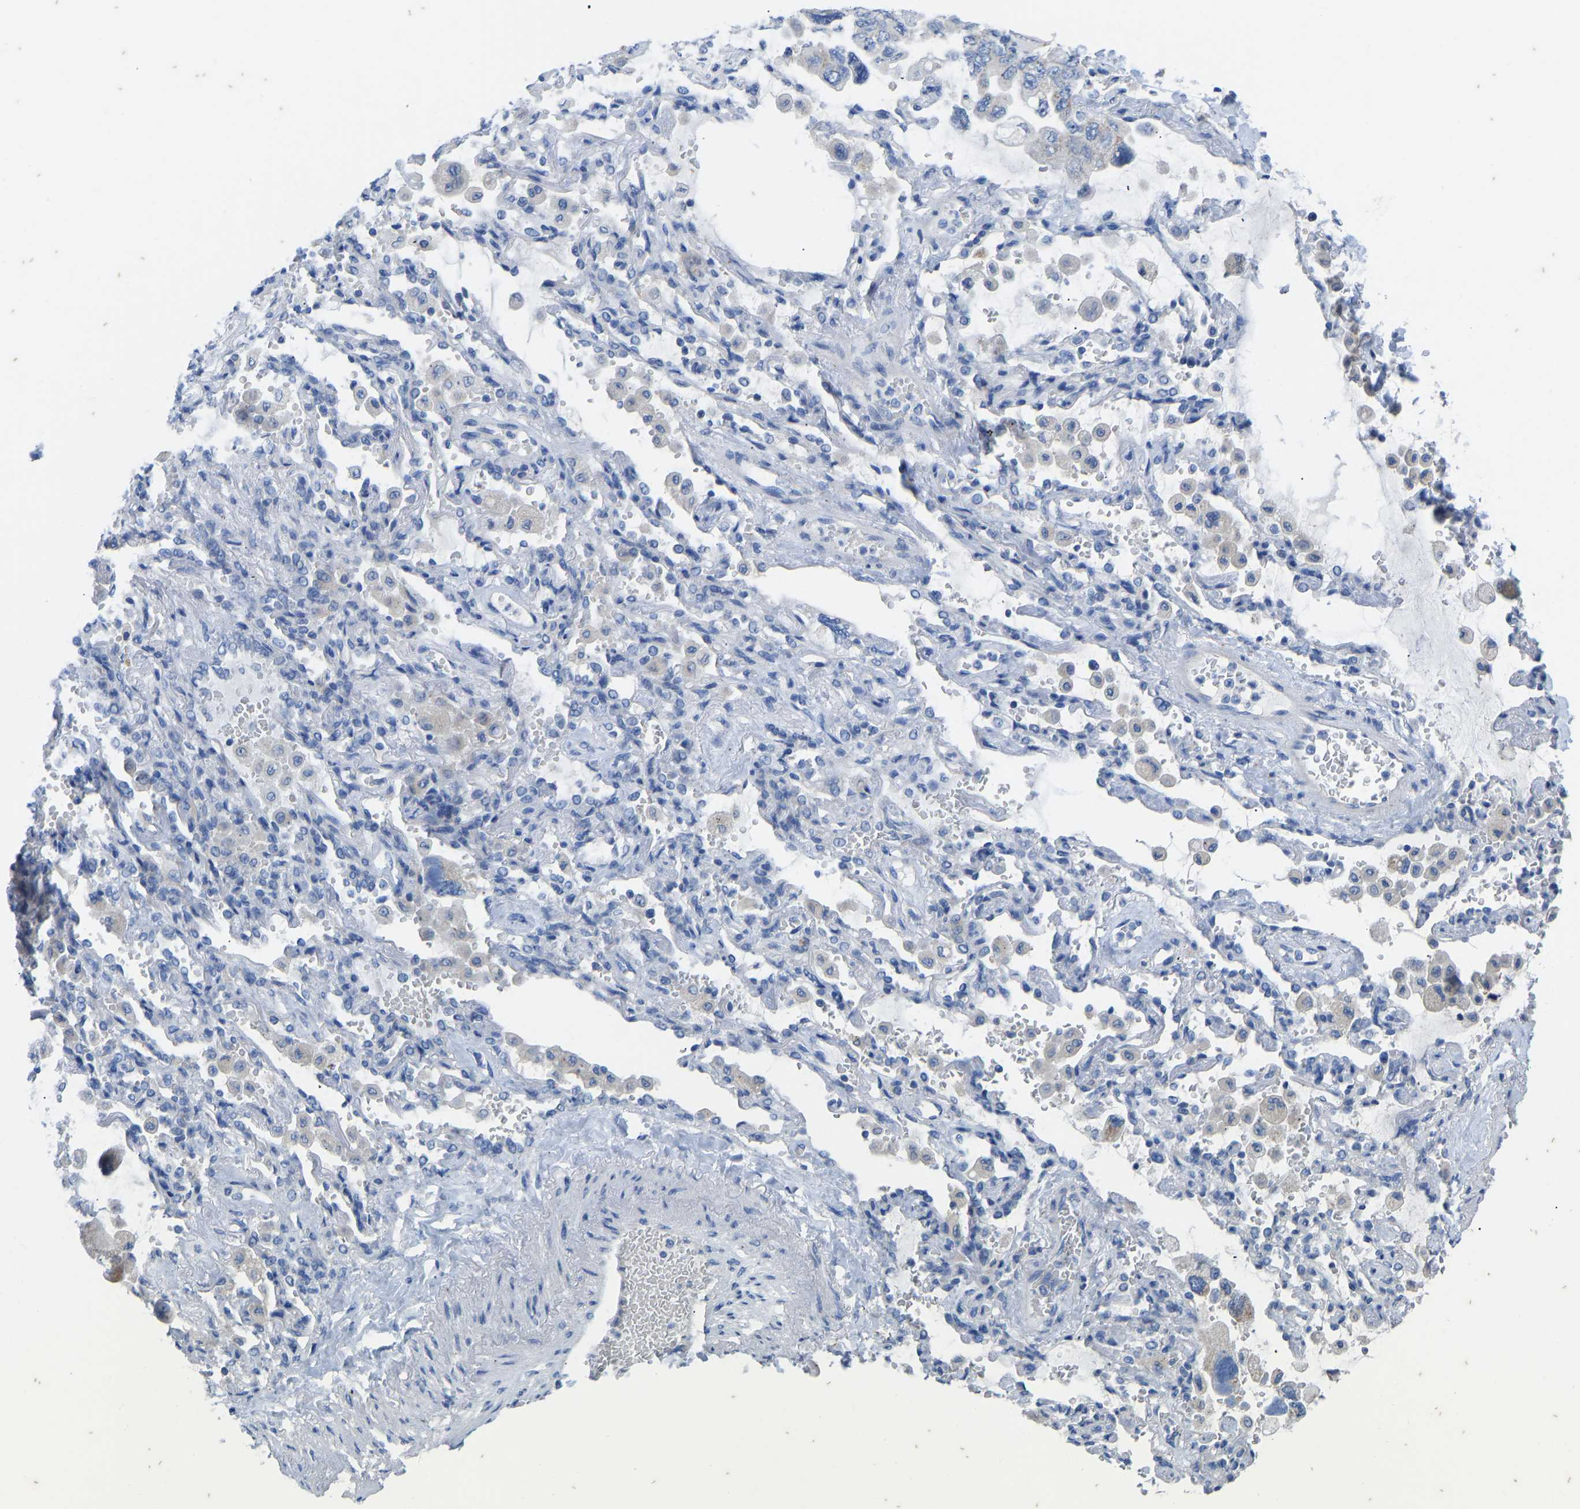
{"staining": {"intensity": "negative", "quantity": "none", "location": "none"}, "tissue": "lung cancer", "cell_type": "Tumor cells", "image_type": "cancer", "snomed": [{"axis": "morphology", "description": "Squamous cell carcinoma, NOS"}, {"axis": "topography", "description": "Lung"}], "caption": "Immunohistochemistry of lung squamous cell carcinoma reveals no positivity in tumor cells. (DAB immunohistochemistry (IHC), high magnification).", "gene": "OLIG2", "patient": {"sex": "female", "age": 73}}